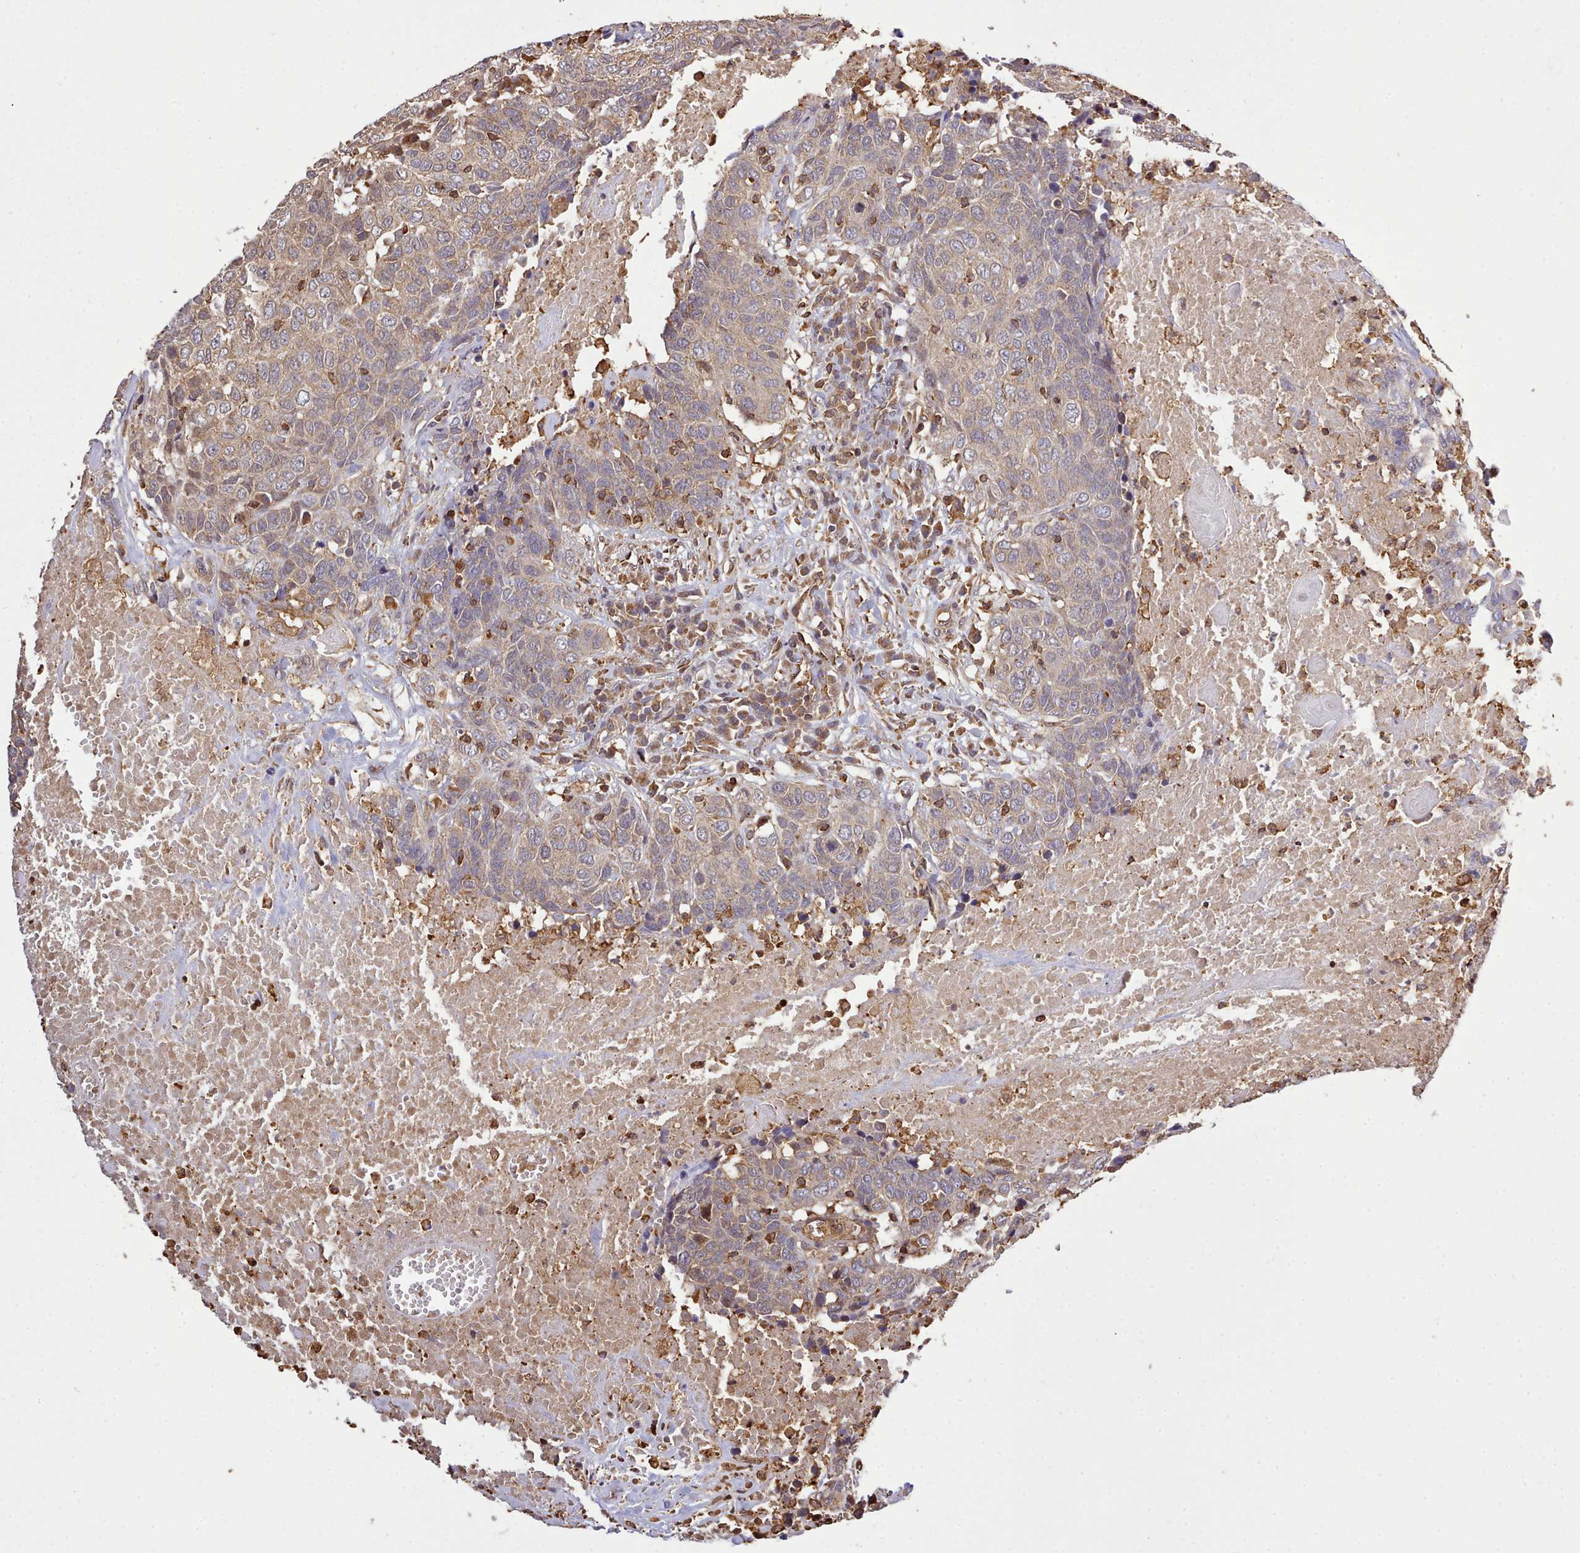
{"staining": {"intensity": "moderate", "quantity": "25%-75%", "location": "cytoplasmic/membranous"}, "tissue": "head and neck cancer", "cell_type": "Tumor cells", "image_type": "cancer", "snomed": [{"axis": "morphology", "description": "Squamous cell carcinoma, NOS"}, {"axis": "topography", "description": "Head-Neck"}], "caption": "Protein expression analysis of squamous cell carcinoma (head and neck) displays moderate cytoplasmic/membranous positivity in approximately 25%-75% of tumor cells. (DAB = brown stain, brightfield microscopy at high magnification).", "gene": "CAPZA1", "patient": {"sex": "male", "age": 66}}